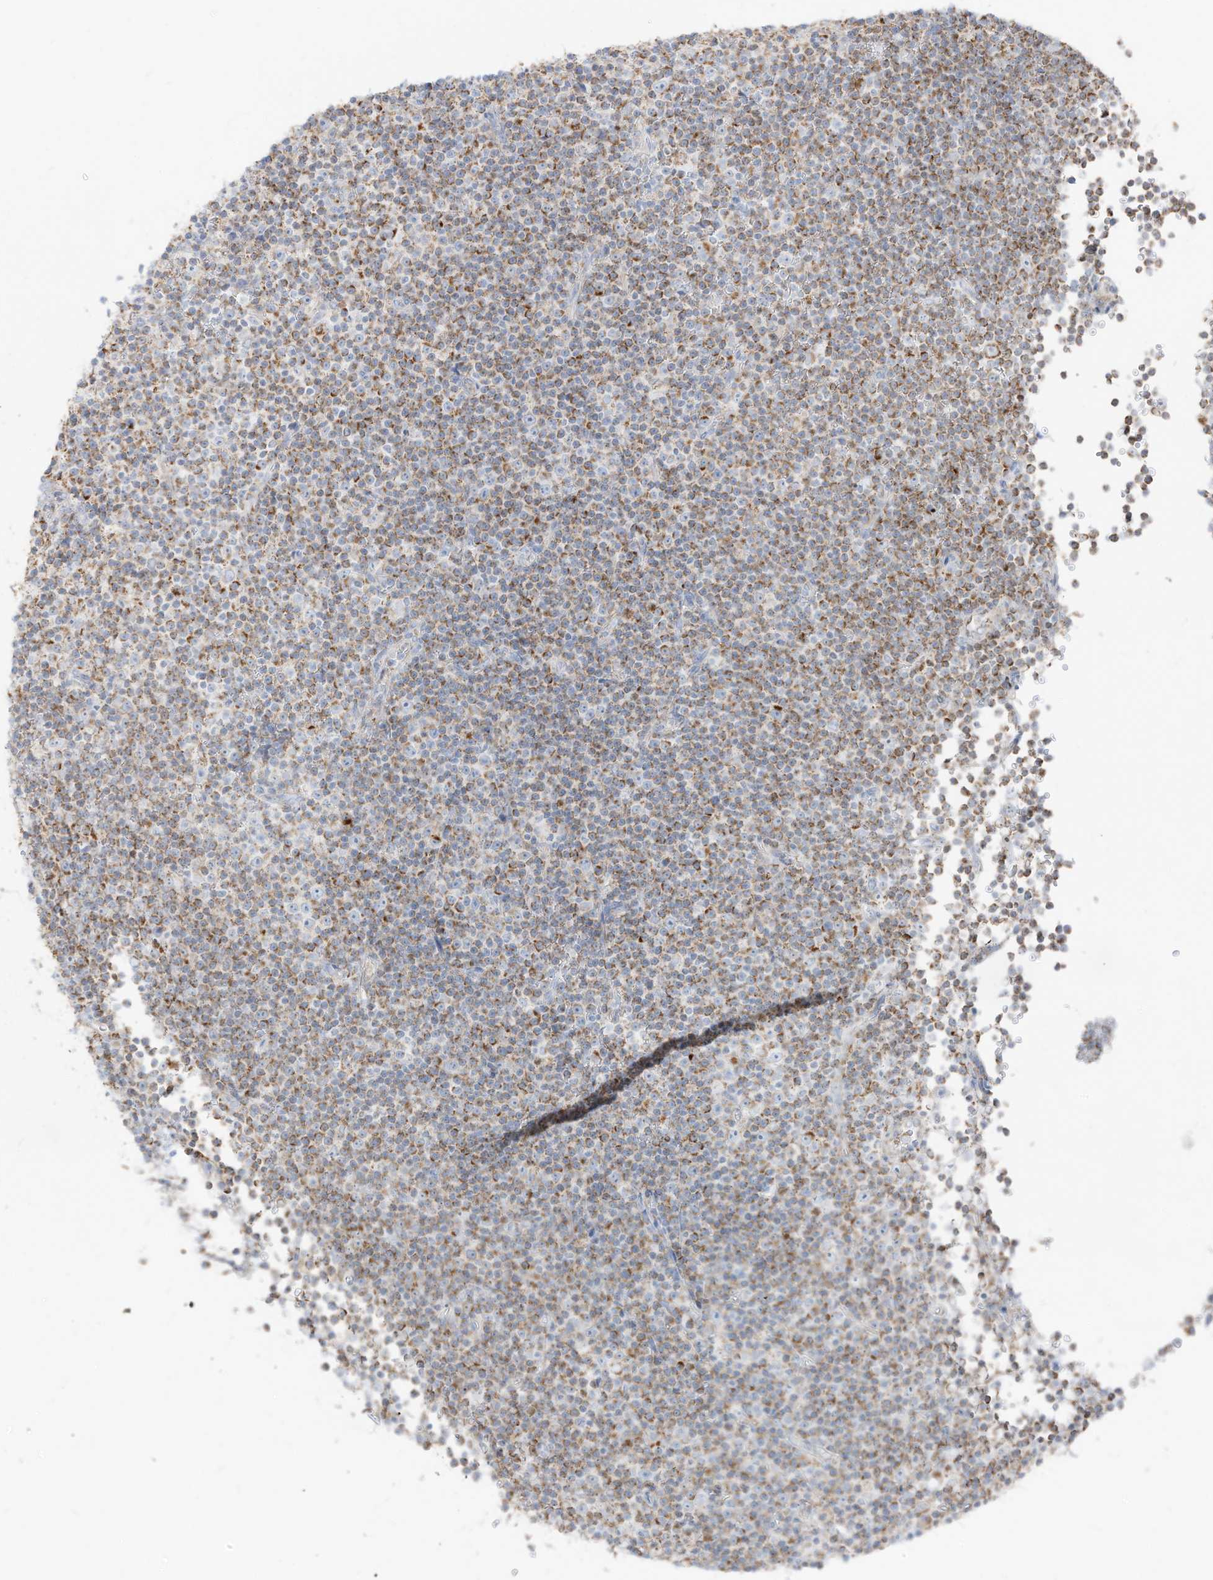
{"staining": {"intensity": "moderate", "quantity": "25%-75%", "location": "cytoplasmic/membranous"}, "tissue": "lymphoma", "cell_type": "Tumor cells", "image_type": "cancer", "snomed": [{"axis": "morphology", "description": "Malignant lymphoma, non-Hodgkin's type, Low grade"}, {"axis": "topography", "description": "Lymph node"}], "caption": "Lymphoma stained with a brown dye demonstrates moderate cytoplasmic/membranous positive staining in approximately 25%-75% of tumor cells.", "gene": "ETHE1", "patient": {"sex": "female", "age": 67}}